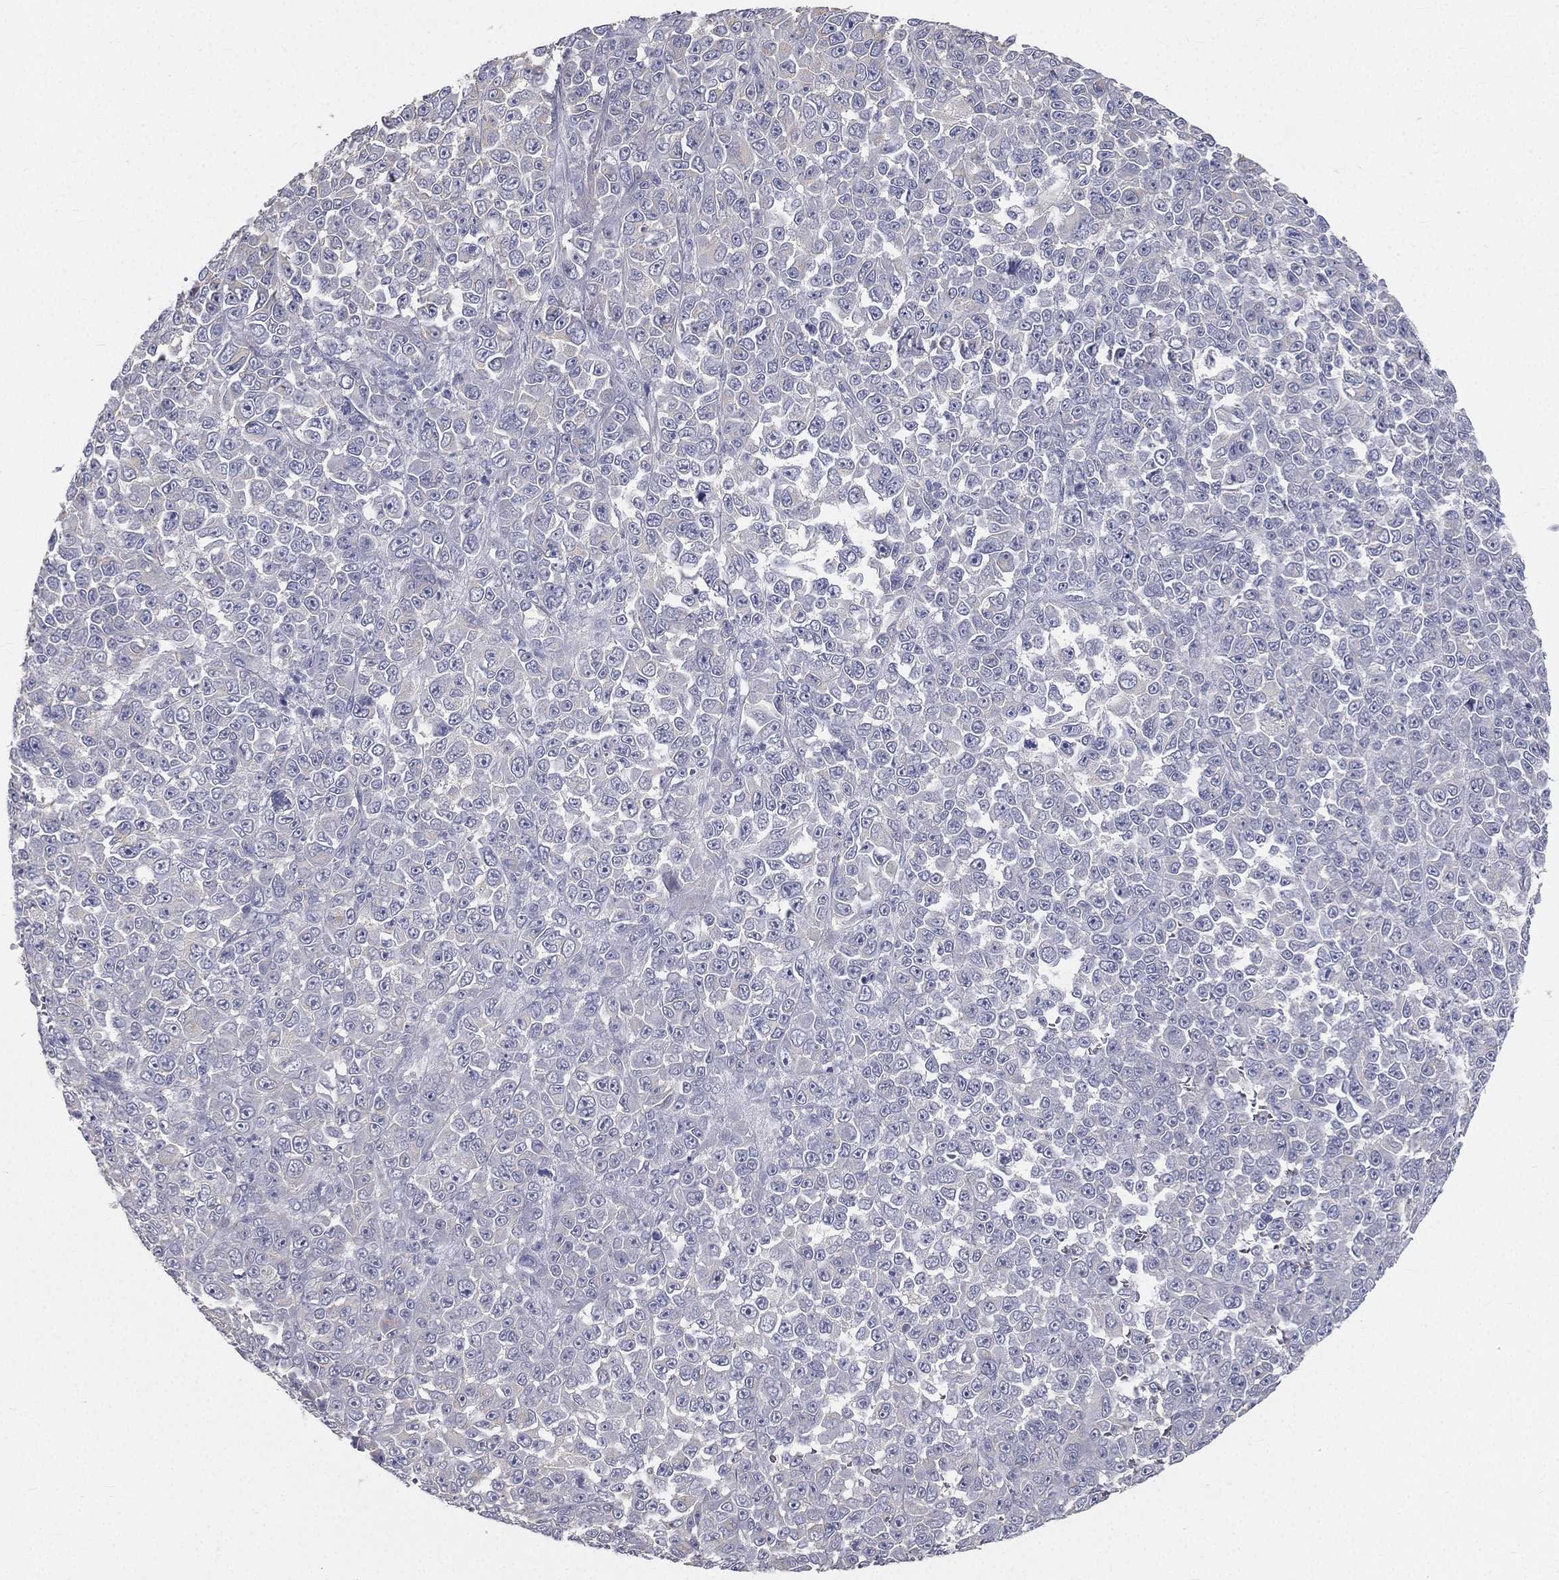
{"staining": {"intensity": "negative", "quantity": "none", "location": "none"}, "tissue": "melanoma", "cell_type": "Tumor cells", "image_type": "cancer", "snomed": [{"axis": "morphology", "description": "Malignant melanoma, NOS"}, {"axis": "topography", "description": "Skin"}], "caption": "The immunohistochemistry (IHC) micrograph has no significant positivity in tumor cells of melanoma tissue.", "gene": "MUC13", "patient": {"sex": "female", "age": 95}}